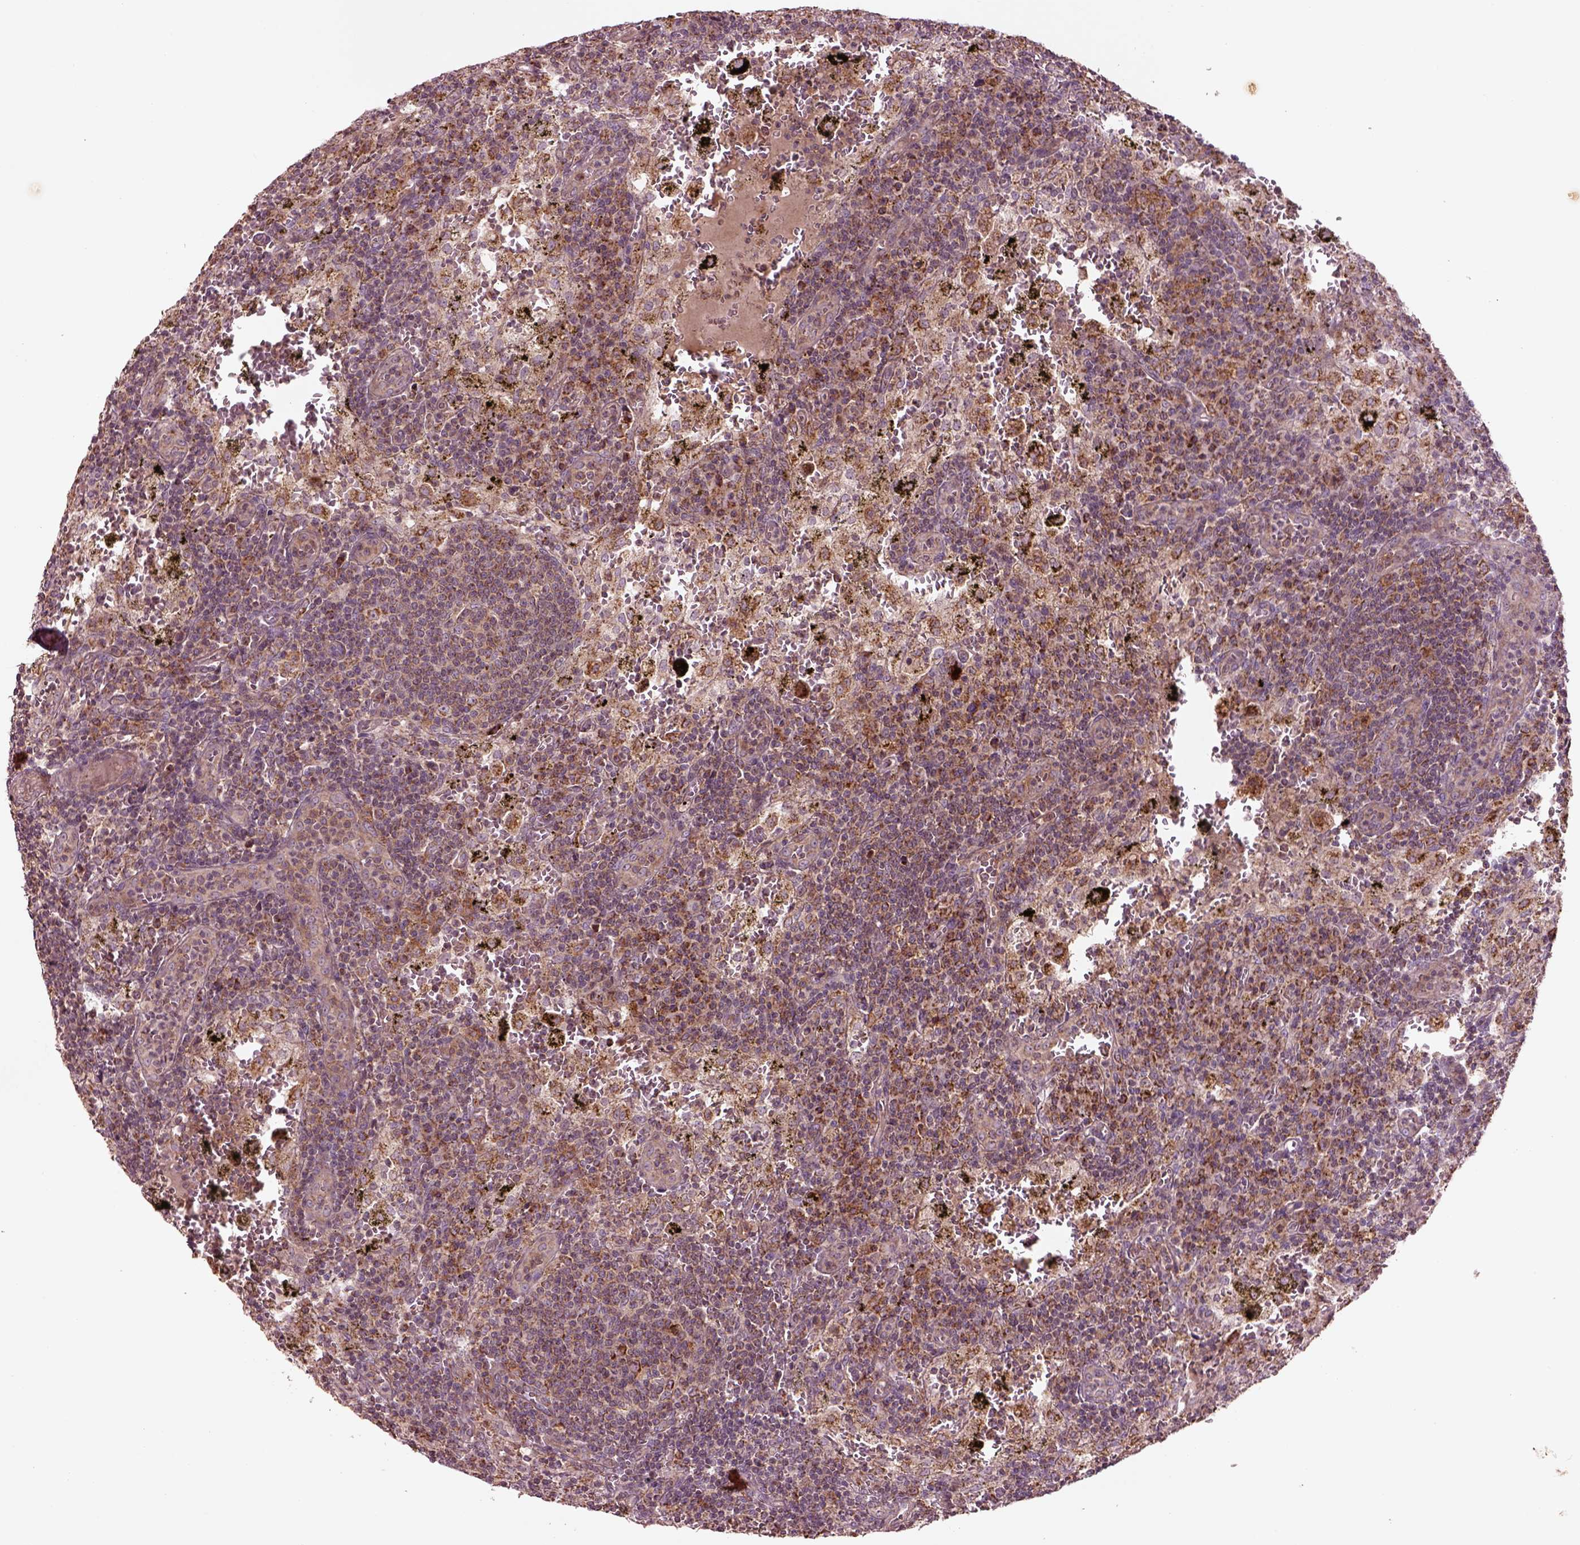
{"staining": {"intensity": "weak", "quantity": ">75%", "location": "cytoplasmic/membranous"}, "tissue": "lymph node", "cell_type": "Germinal center cells", "image_type": "normal", "snomed": [{"axis": "morphology", "description": "Normal tissue, NOS"}, {"axis": "topography", "description": "Lymph node"}], "caption": "A brown stain labels weak cytoplasmic/membranous staining of a protein in germinal center cells of normal lymph node.", "gene": "SLC25A31", "patient": {"sex": "male", "age": 62}}